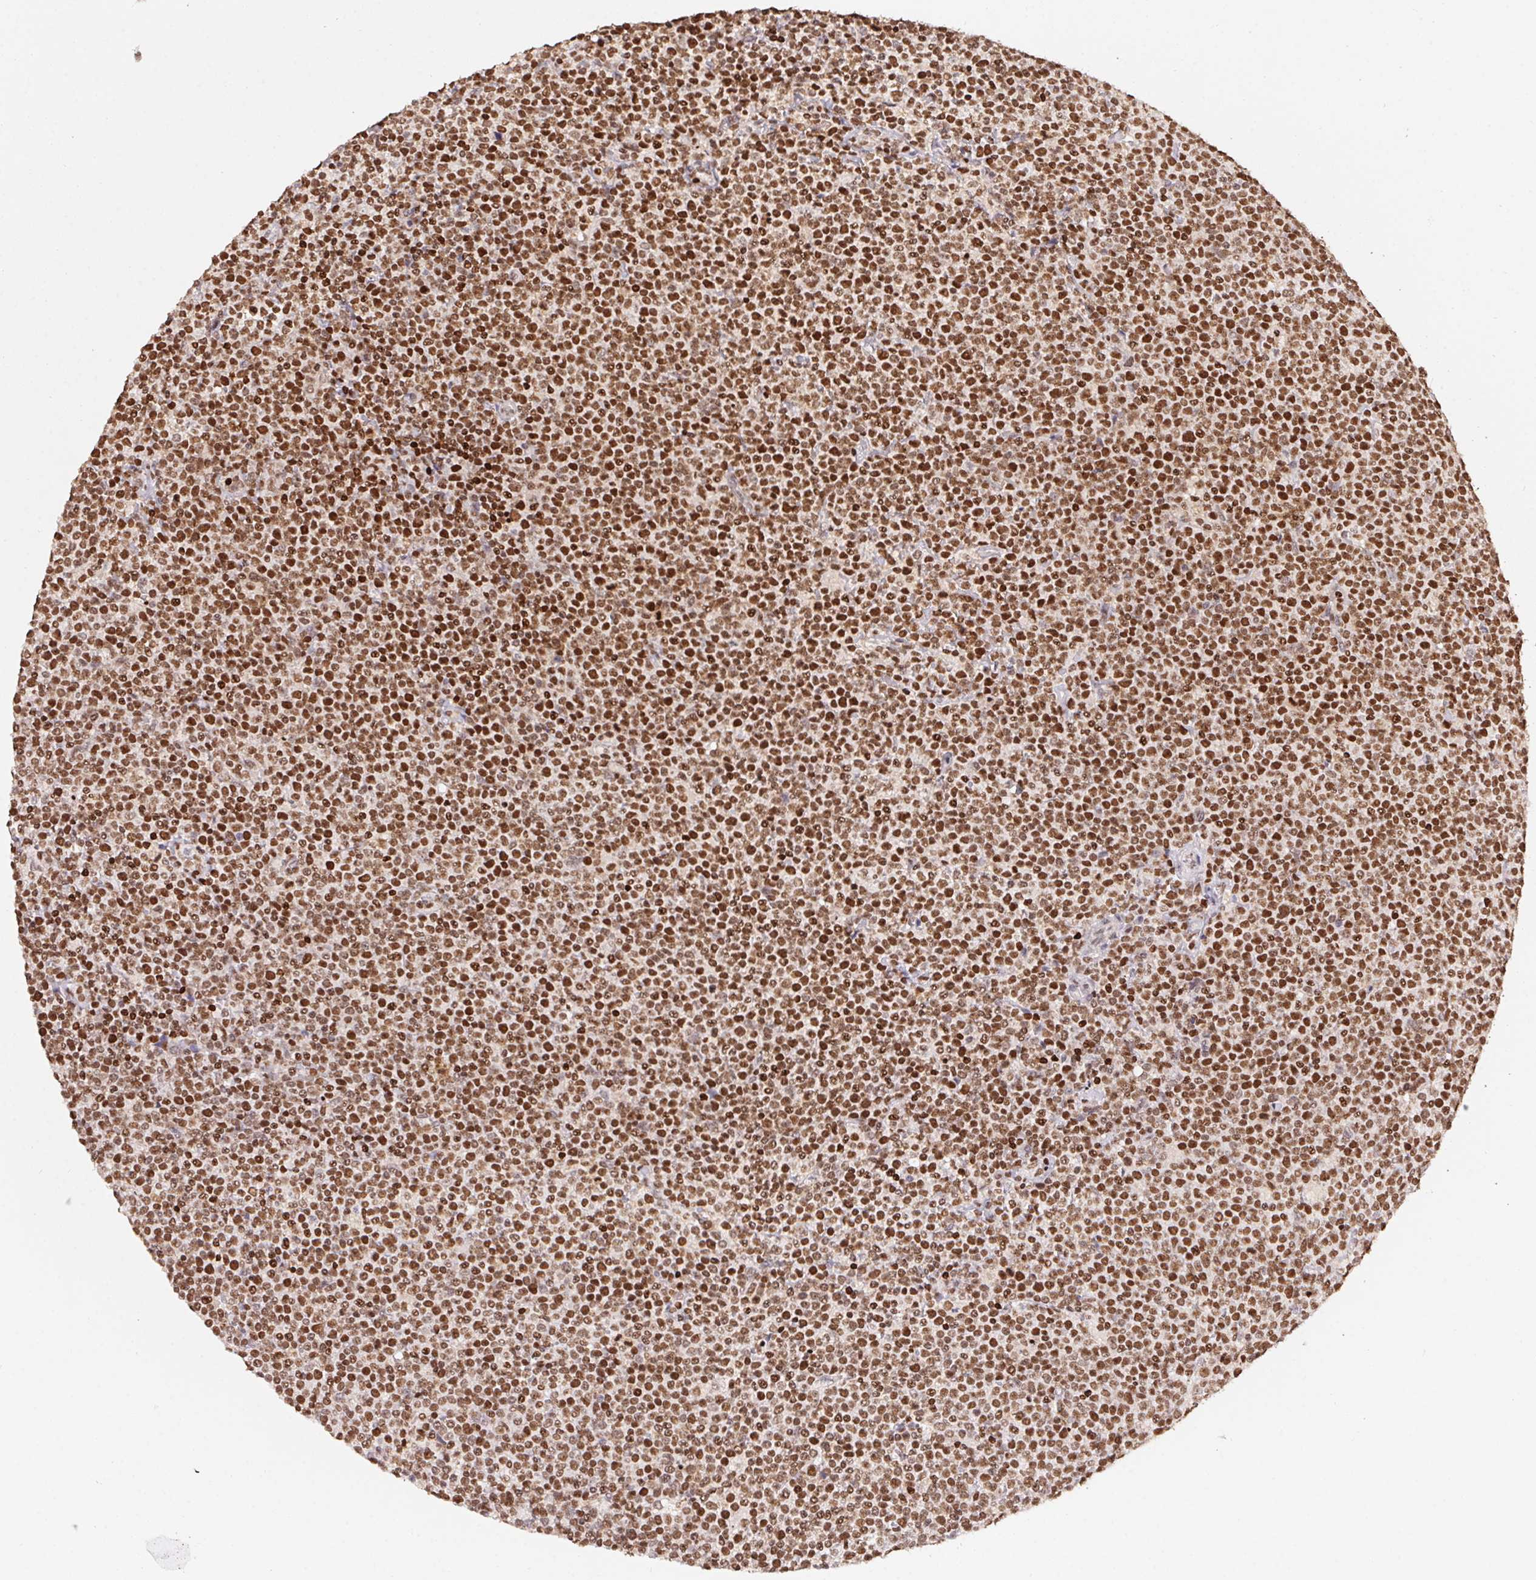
{"staining": {"intensity": "strong", "quantity": ">75%", "location": "nuclear"}, "tissue": "lymphoma", "cell_type": "Tumor cells", "image_type": "cancer", "snomed": [{"axis": "morphology", "description": "Malignant lymphoma, non-Hodgkin's type, High grade"}, {"axis": "topography", "description": "Lymph node"}], "caption": "A histopathology image showing strong nuclear expression in about >75% of tumor cells in lymphoma, as visualized by brown immunohistochemical staining.", "gene": "POLD3", "patient": {"sex": "male", "age": 61}}